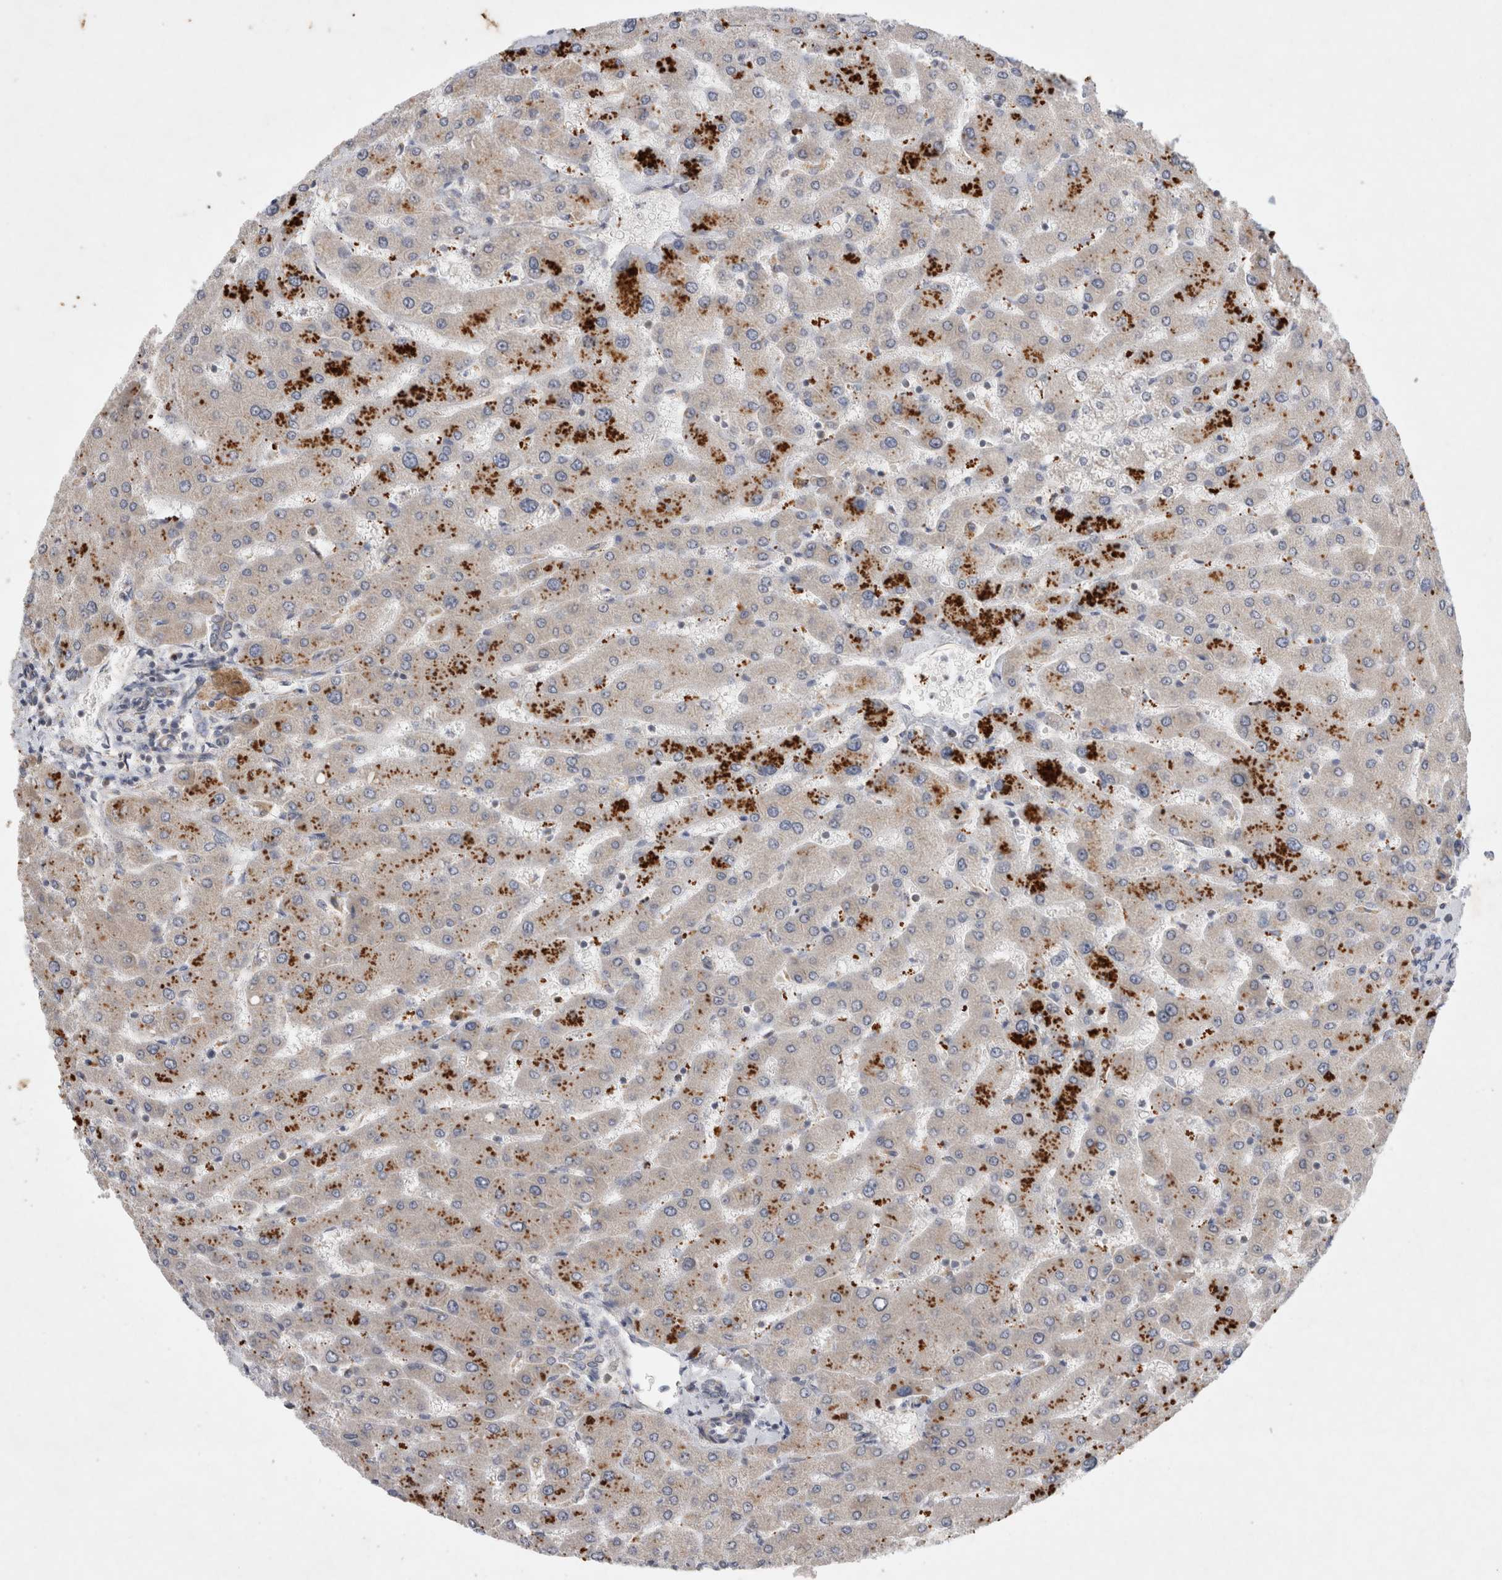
{"staining": {"intensity": "negative", "quantity": "none", "location": "none"}, "tissue": "liver", "cell_type": "Cholangiocytes", "image_type": "normal", "snomed": [{"axis": "morphology", "description": "Normal tissue, NOS"}, {"axis": "topography", "description": "Liver"}], "caption": "IHC image of normal human liver stained for a protein (brown), which exhibits no staining in cholangiocytes.", "gene": "MRPS28", "patient": {"sex": "male", "age": 55}}